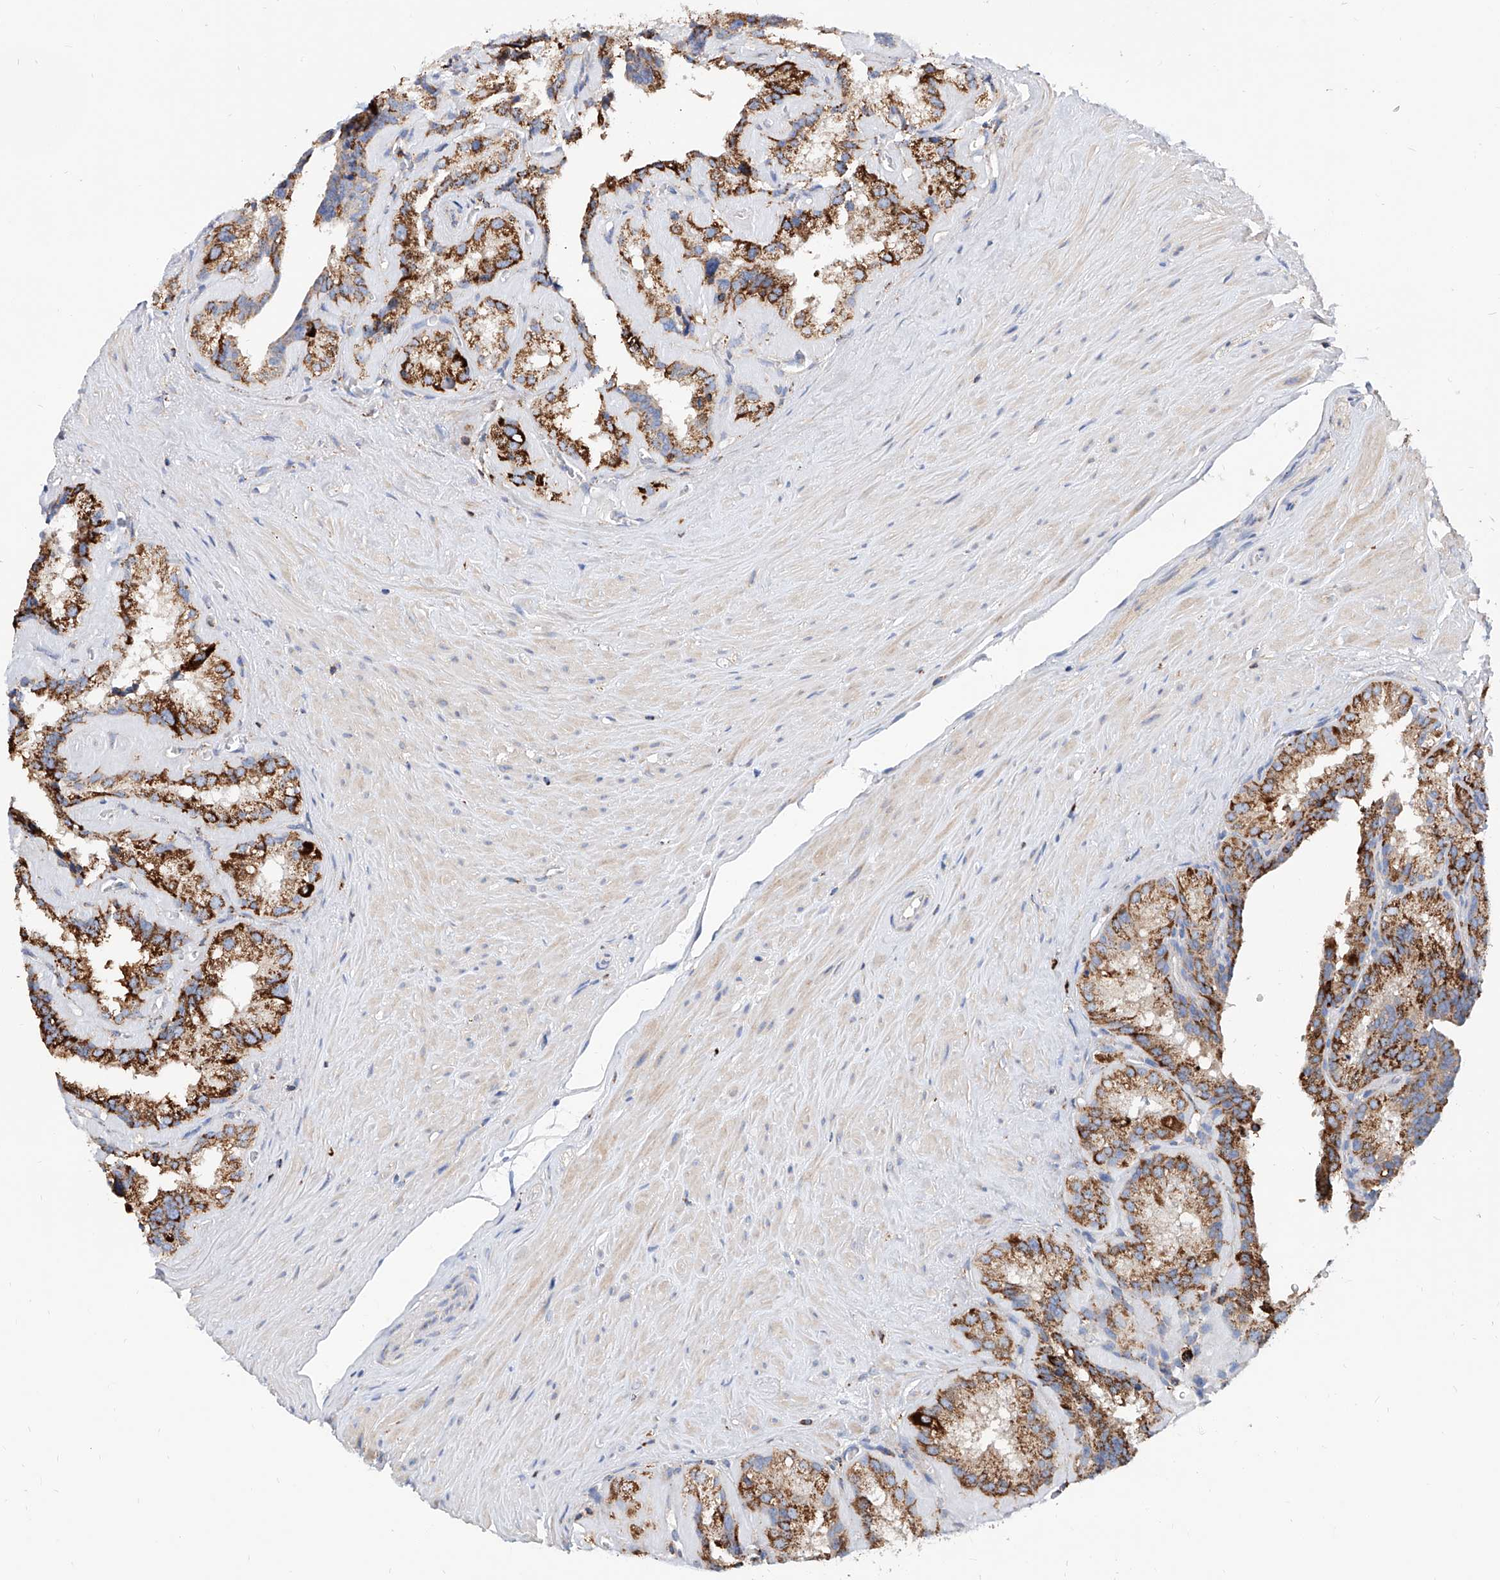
{"staining": {"intensity": "strong", "quantity": ">75%", "location": "cytoplasmic/membranous"}, "tissue": "seminal vesicle", "cell_type": "Glandular cells", "image_type": "normal", "snomed": [{"axis": "morphology", "description": "Normal tissue, NOS"}, {"axis": "topography", "description": "Prostate"}, {"axis": "topography", "description": "Seminal veicle"}], "caption": "Immunohistochemistry staining of benign seminal vesicle, which reveals high levels of strong cytoplasmic/membranous staining in about >75% of glandular cells indicating strong cytoplasmic/membranous protein positivity. The staining was performed using DAB (3,3'-diaminobenzidine) (brown) for protein detection and nuclei were counterstained in hematoxylin (blue).", "gene": "CPNE5", "patient": {"sex": "male", "age": 59}}